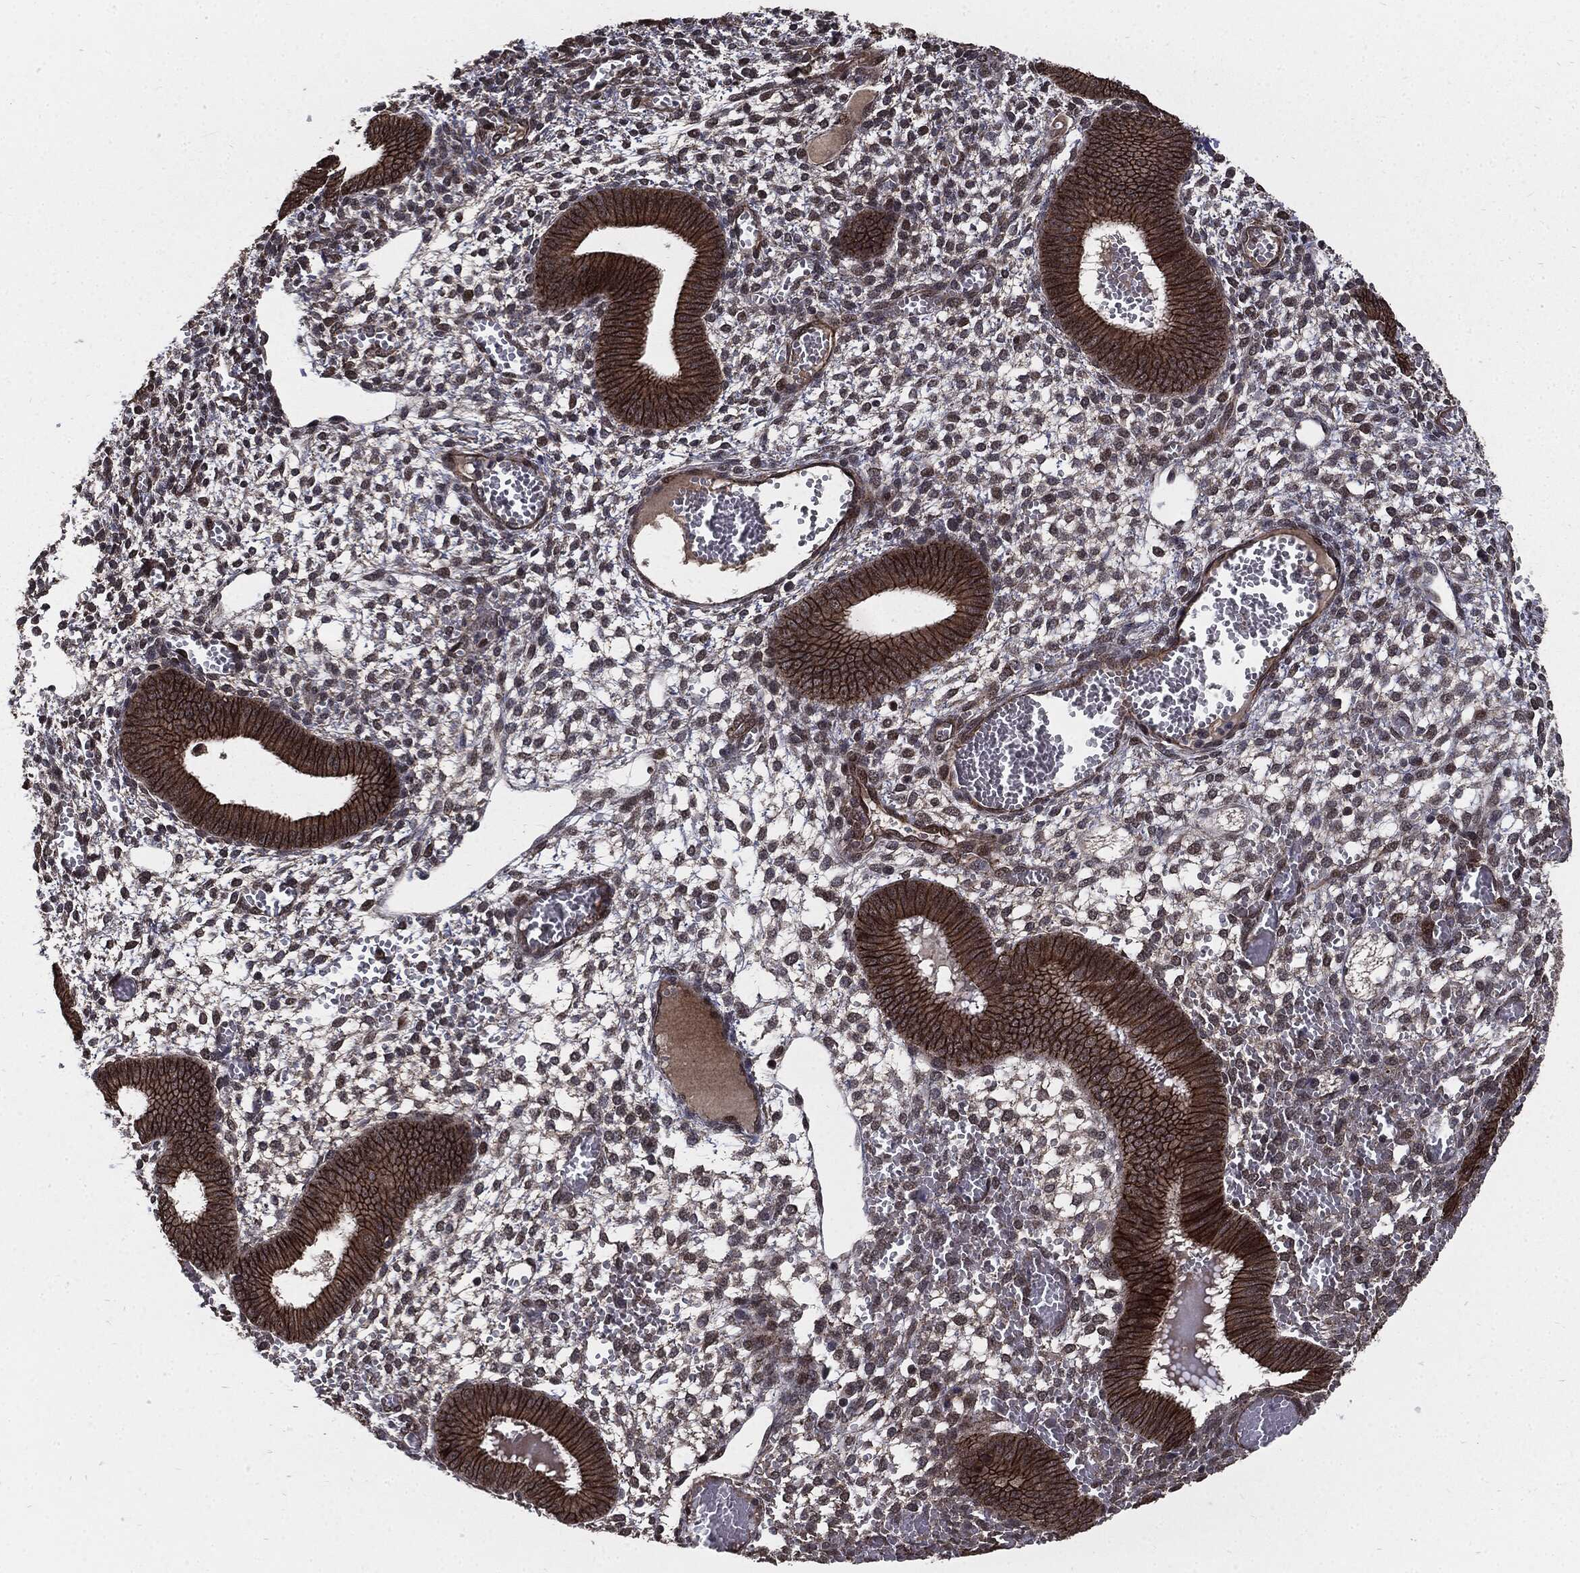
{"staining": {"intensity": "negative", "quantity": "none", "location": "none"}, "tissue": "endometrium", "cell_type": "Cells in endometrial stroma", "image_type": "normal", "snomed": [{"axis": "morphology", "description": "Normal tissue, NOS"}, {"axis": "topography", "description": "Endometrium"}], "caption": "Photomicrograph shows no significant protein staining in cells in endometrial stroma of unremarkable endometrium.", "gene": "PTPA", "patient": {"sex": "female", "age": 42}}